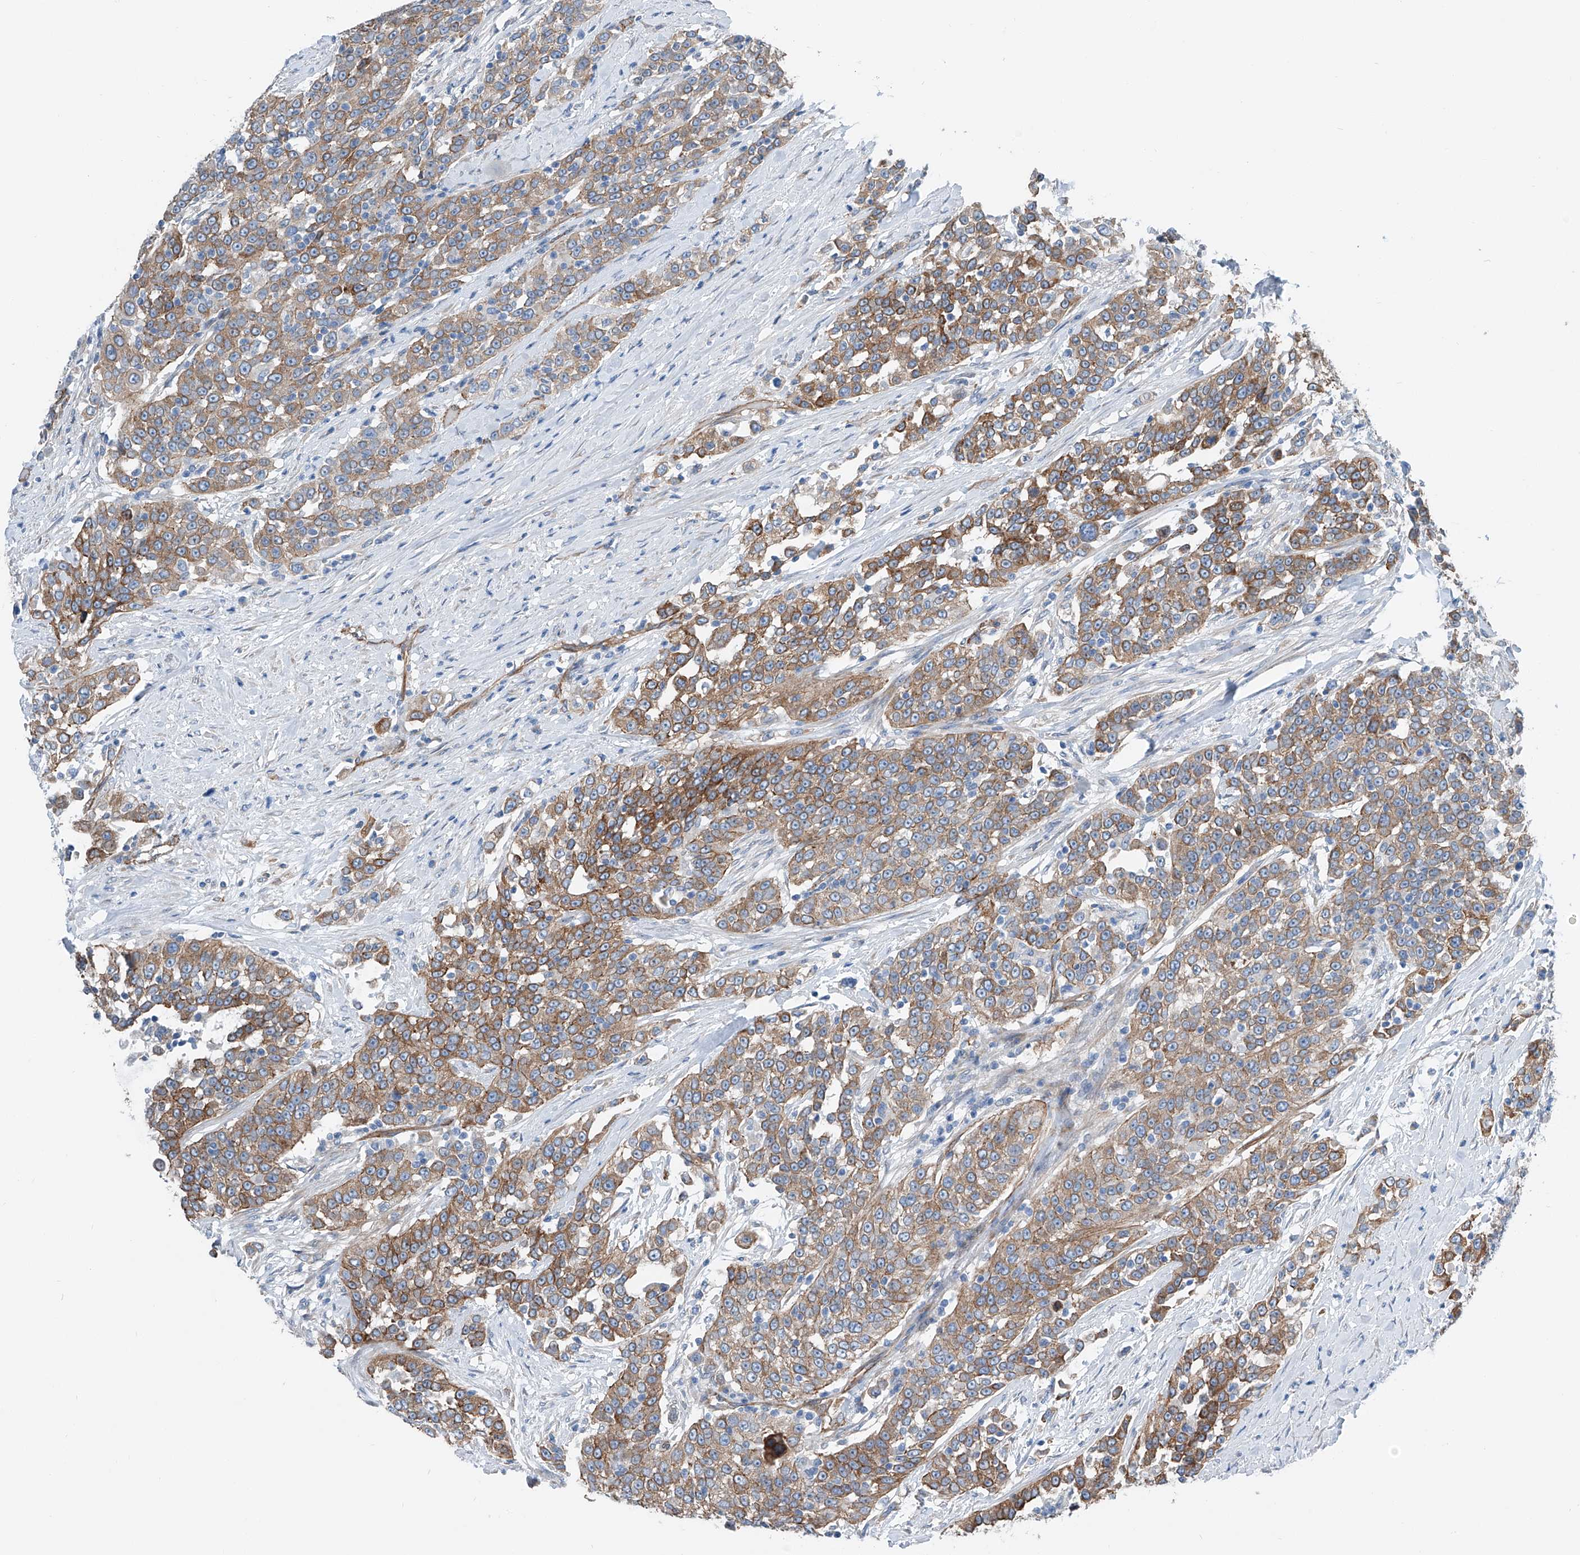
{"staining": {"intensity": "moderate", "quantity": ">75%", "location": "cytoplasmic/membranous"}, "tissue": "urothelial cancer", "cell_type": "Tumor cells", "image_type": "cancer", "snomed": [{"axis": "morphology", "description": "Urothelial carcinoma, High grade"}, {"axis": "topography", "description": "Urinary bladder"}], "caption": "Protein expression analysis of human urothelial carcinoma (high-grade) reveals moderate cytoplasmic/membranous expression in about >75% of tumor cells.", "gene": "THEMIS2", "patient": {"sex": "female", "age": 80}}